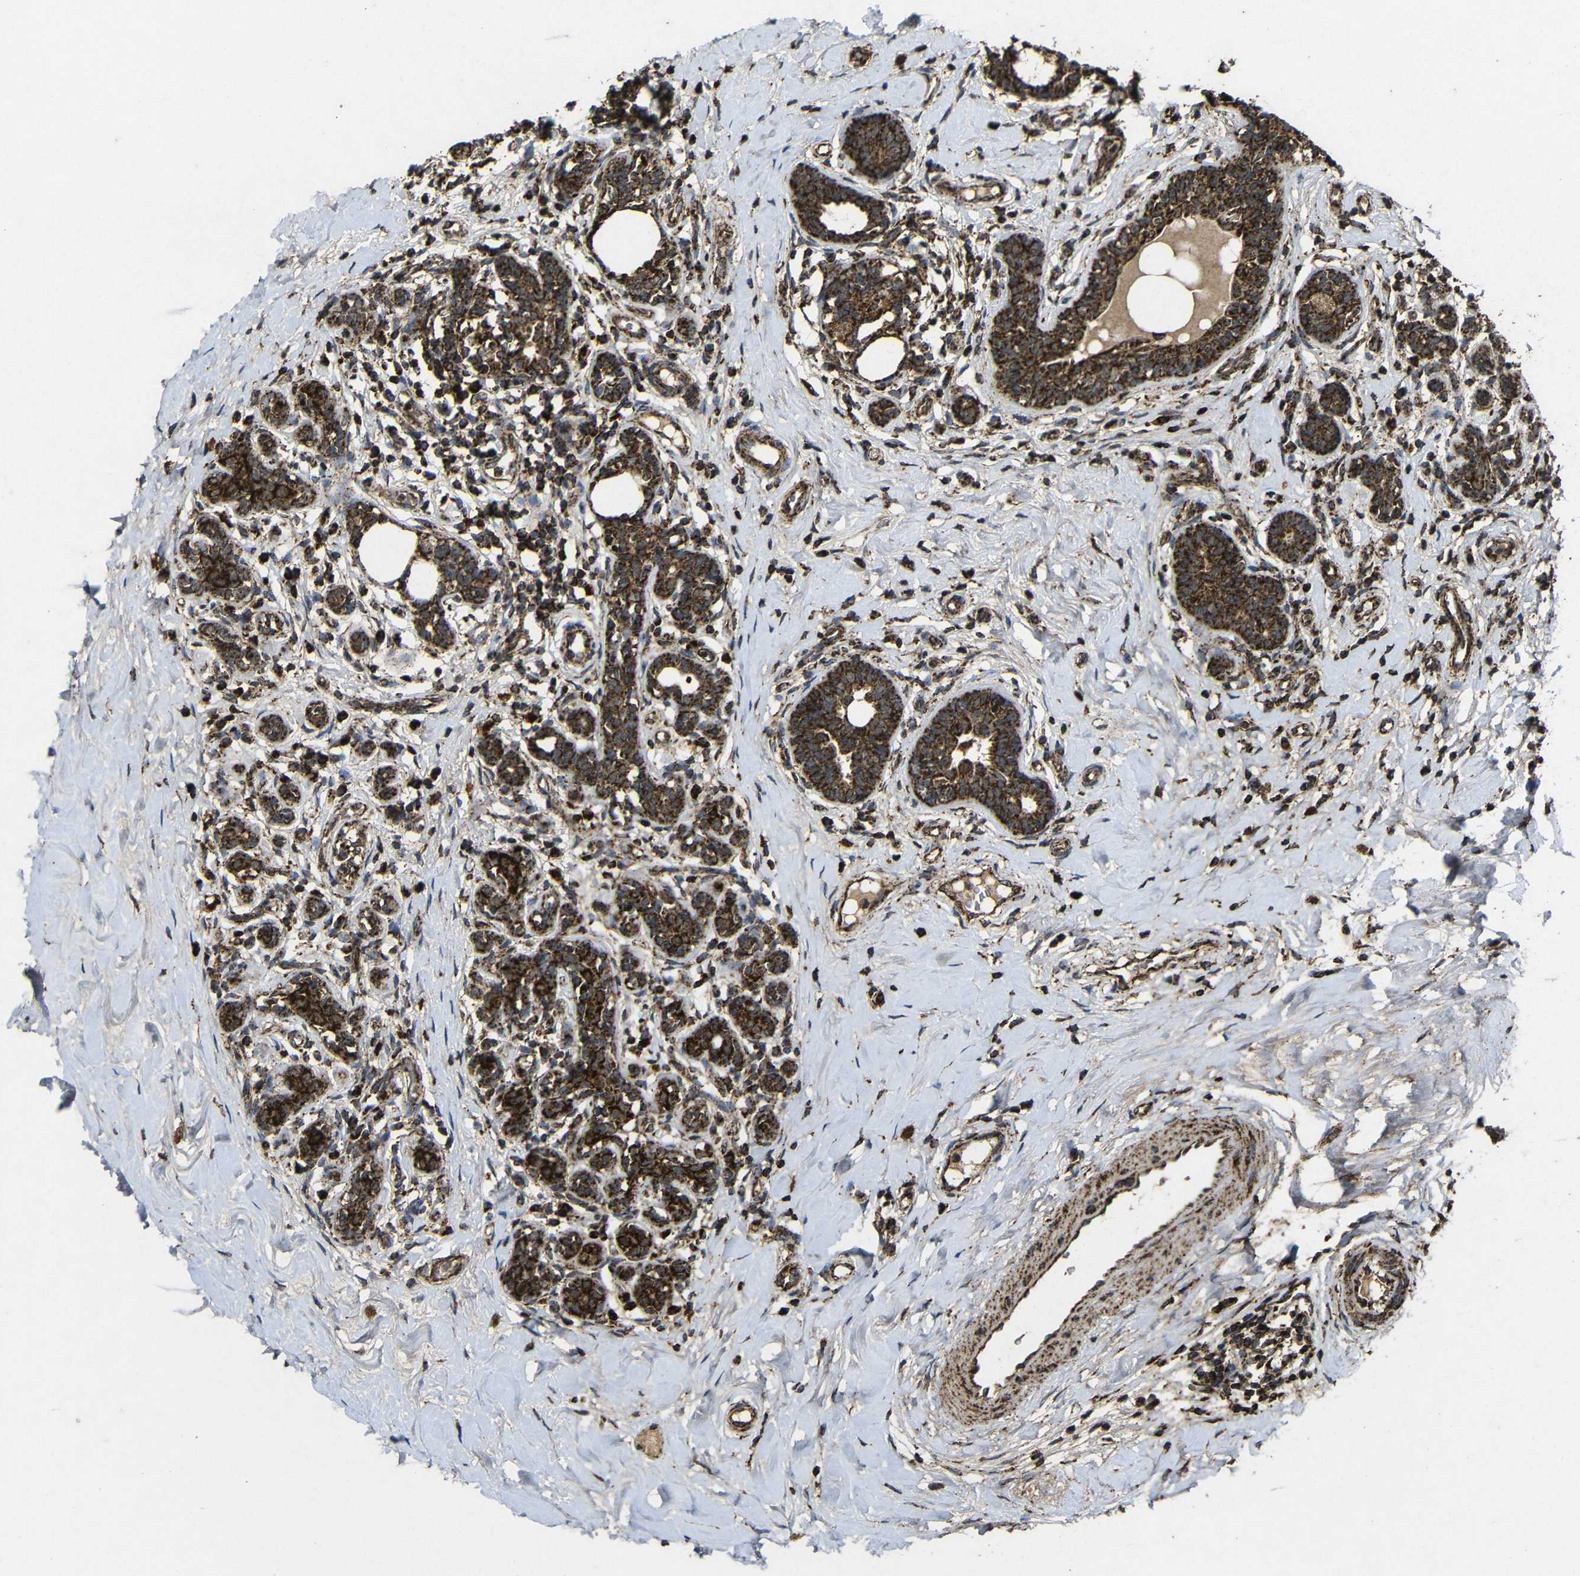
{"staining": {"intensity": "strong", "quantity": ">75%", "location": "cytoplasmic/membranous"}, "tissue": "breast cancer", "cell_type": "Tumor cells", "image_type": "cancer", "snomed": [{"axis": "morphology", "description": "Normal tissue, NOS"}, {"axis": "morphology", "description": "Duct carcinoma"}, {"axis": "topography", "description": "Breast"}], "caption": "Brown immunohistochemical staining in breast cancer (invasive ductal carcinoma) exhibits strong cytoplasmic/membranous staining in about >75% of tumor cells.", "gene": "ATP5F1A", "patient": {"sex": "female", "age": 40}}